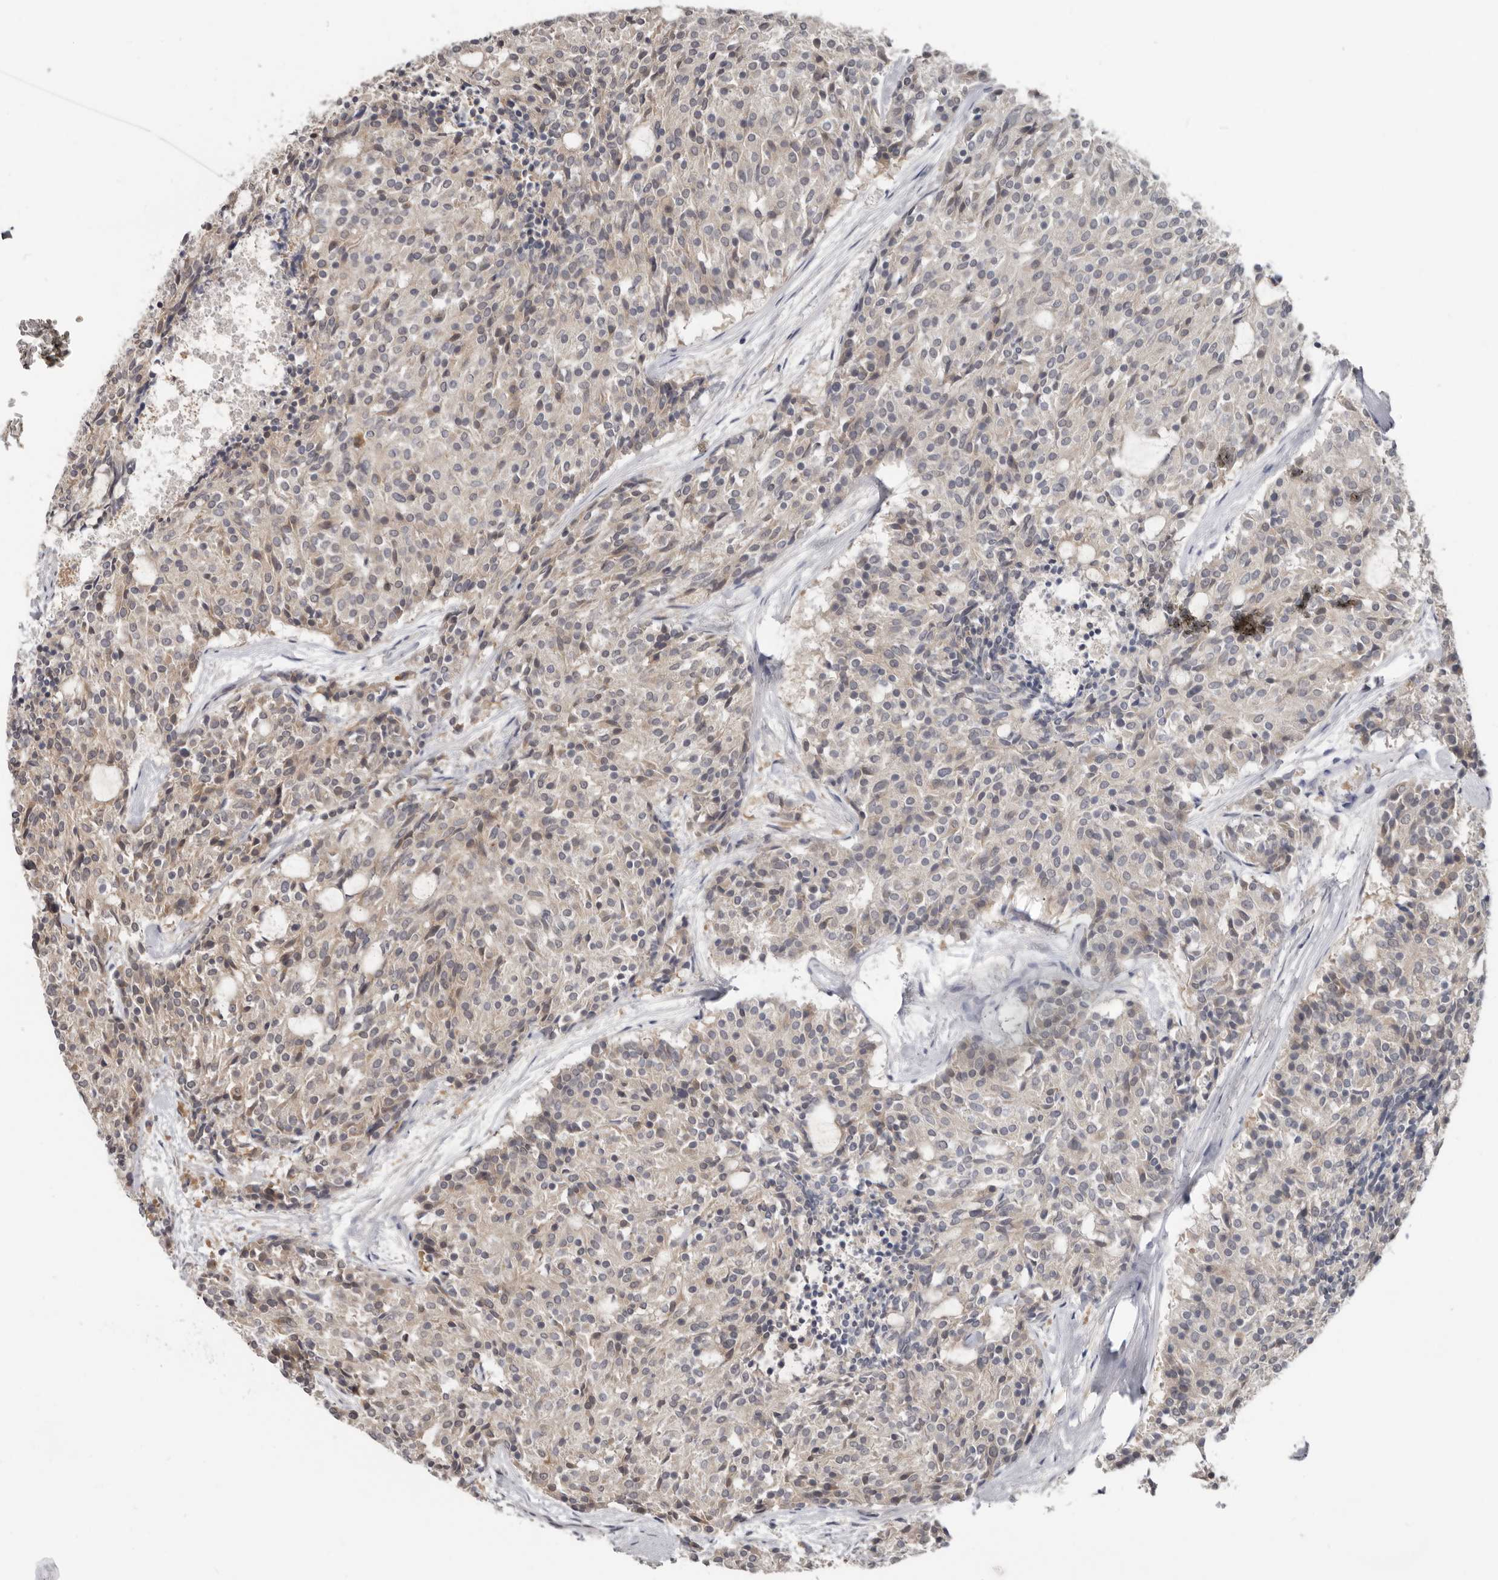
{"staining": {"intensity": "weak", "quantity": "<25%", "location": "cytoplasmic/membranous"}, "tissue": "carcinoid", "cell_type": "Tumor cells", "image_type": "cancer", "snomed": [{"axis": "morphology", "description": "Carcinoid, malignant, NOS"}, {"axis": "topography", "description": "Pancreas"}], "caption": "Malignant carcinoid was stained to show a protein in brown. There is no significant positivity in tumor cells.", "gene": "BAD", "patient": {"sex": "female", "age": 54}}